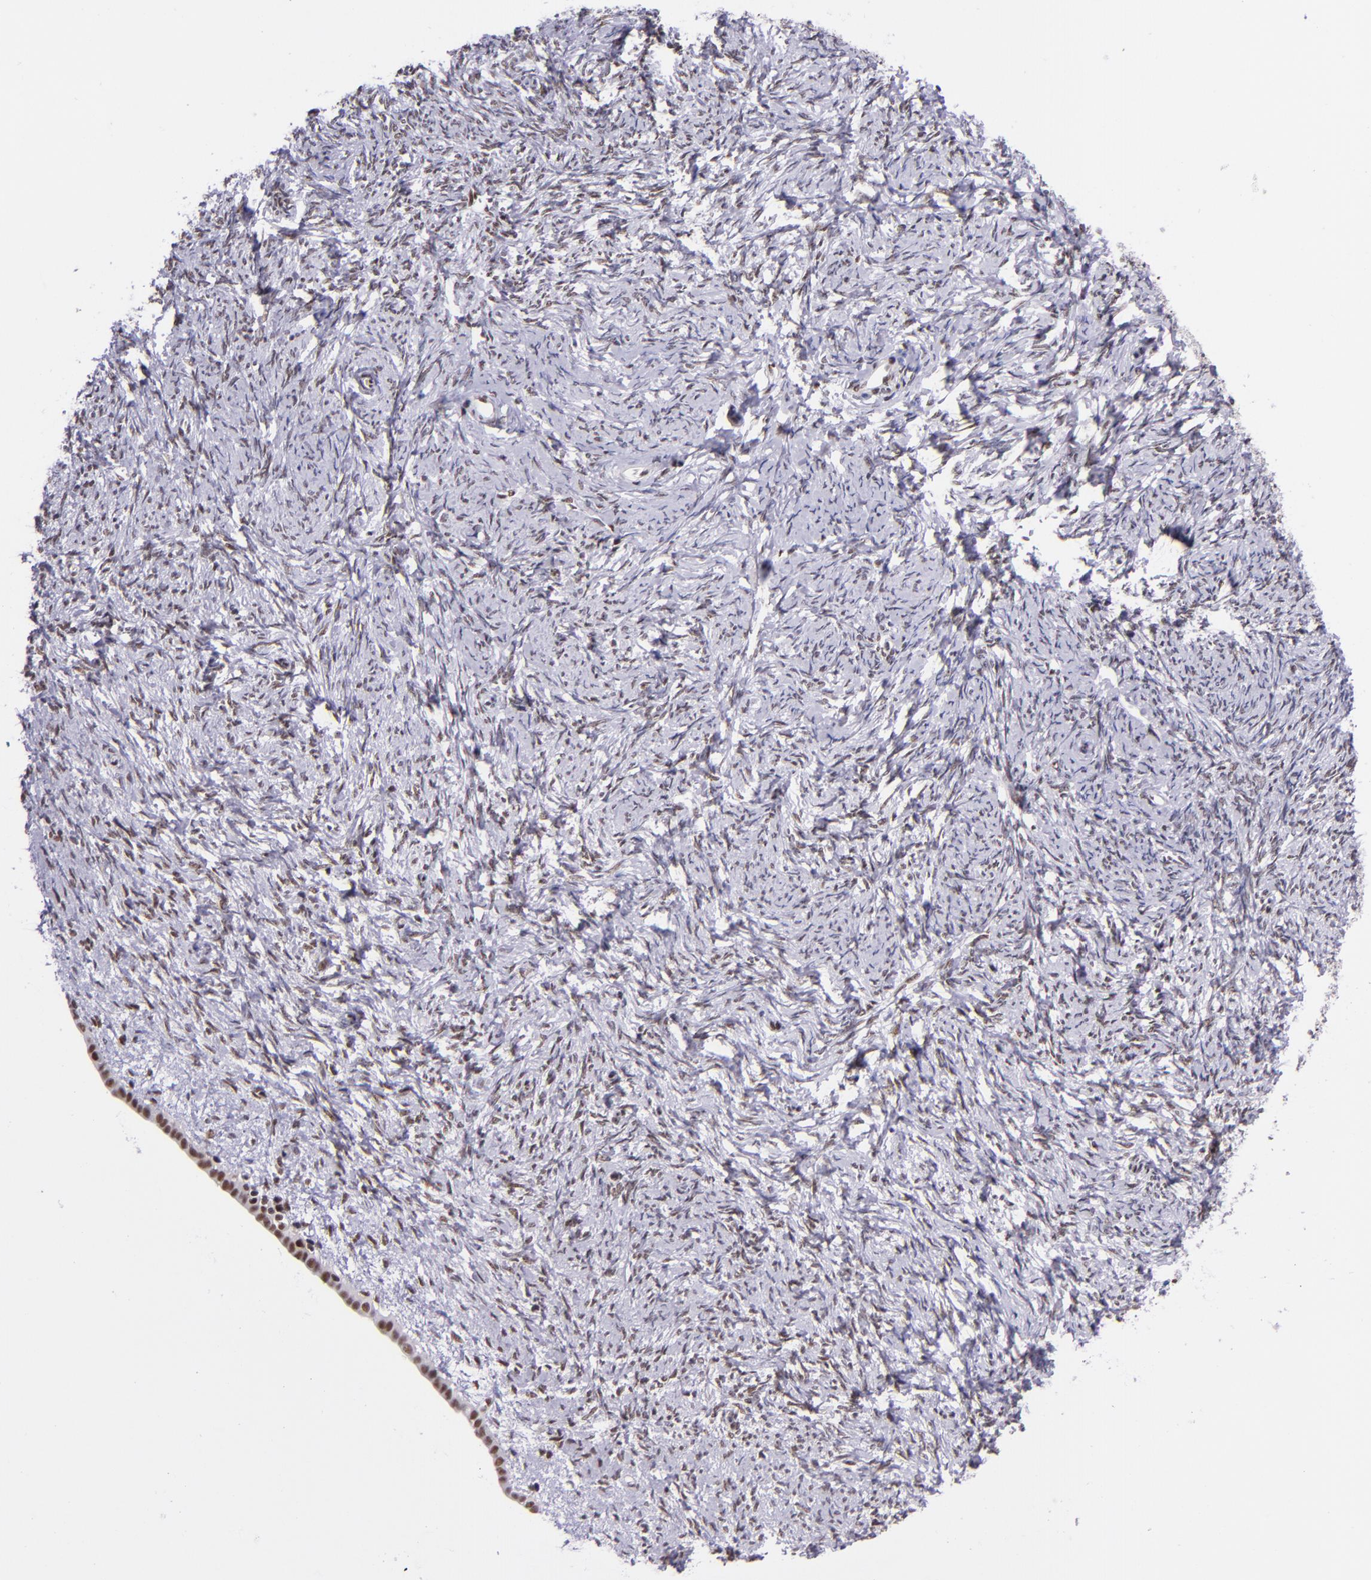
{"staining": {"intensity": "weak", "quantity": "<25%", "location": "nuclear"}, "tissue": "ovarian cancer", "cell_type": "Tumor cells", "image_type": "cancer", "snomed": [{"axis": "morphology", "description": "Normal tissue, NOS"}, {"axis": "morphology", "description": "Cystadenocarcinoma, serous, NOS"}, {"axis": "topography", "description": "Ovary"}], "caption": "A histopathology image of serous cystadenocarcinoma (ovarian) stained for a protein shows no brown staining in tumor cells.", "gene": "GPKOW", "patient": {"sex": "female", "age": 62}}